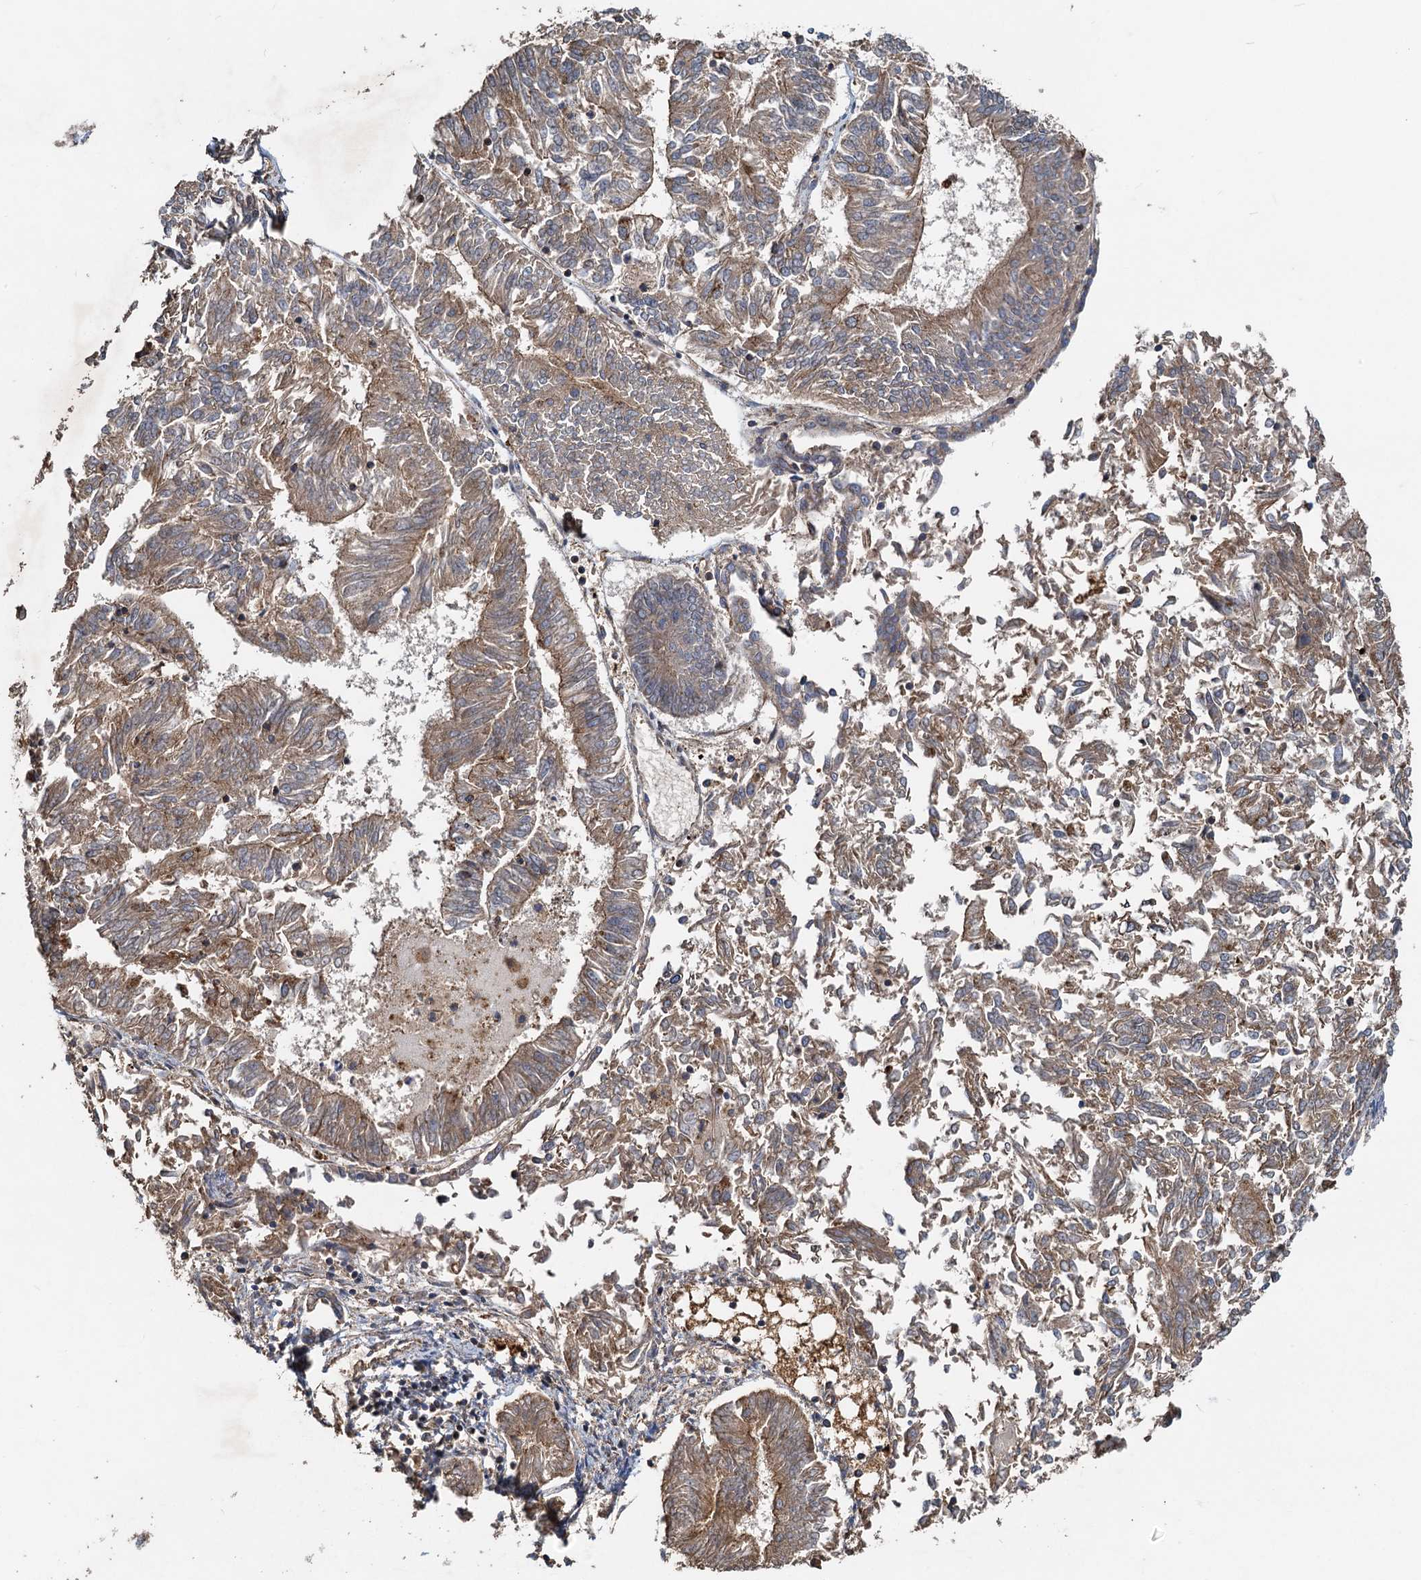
{"staining": {"intensity": "moderate", "quantity": ">75%", "location": "cytoplasmic/membranous"}, "tissue": "endometrial cancer", "cell_type": "Tumor cells", "image_type": "cancer", "snomed": [{"axis": "morphology", "description": "Adenocarcinoma, NOS"}, {"axis": "topography", "description": "Endometrium"}], "caption": "An image of human endometrial cancer stained for a protein displays moderate cytoplasmic/membranous brown staining in tumor cells.", "gene": "SDS", "patient": {"sex": "female", "age": 58}}